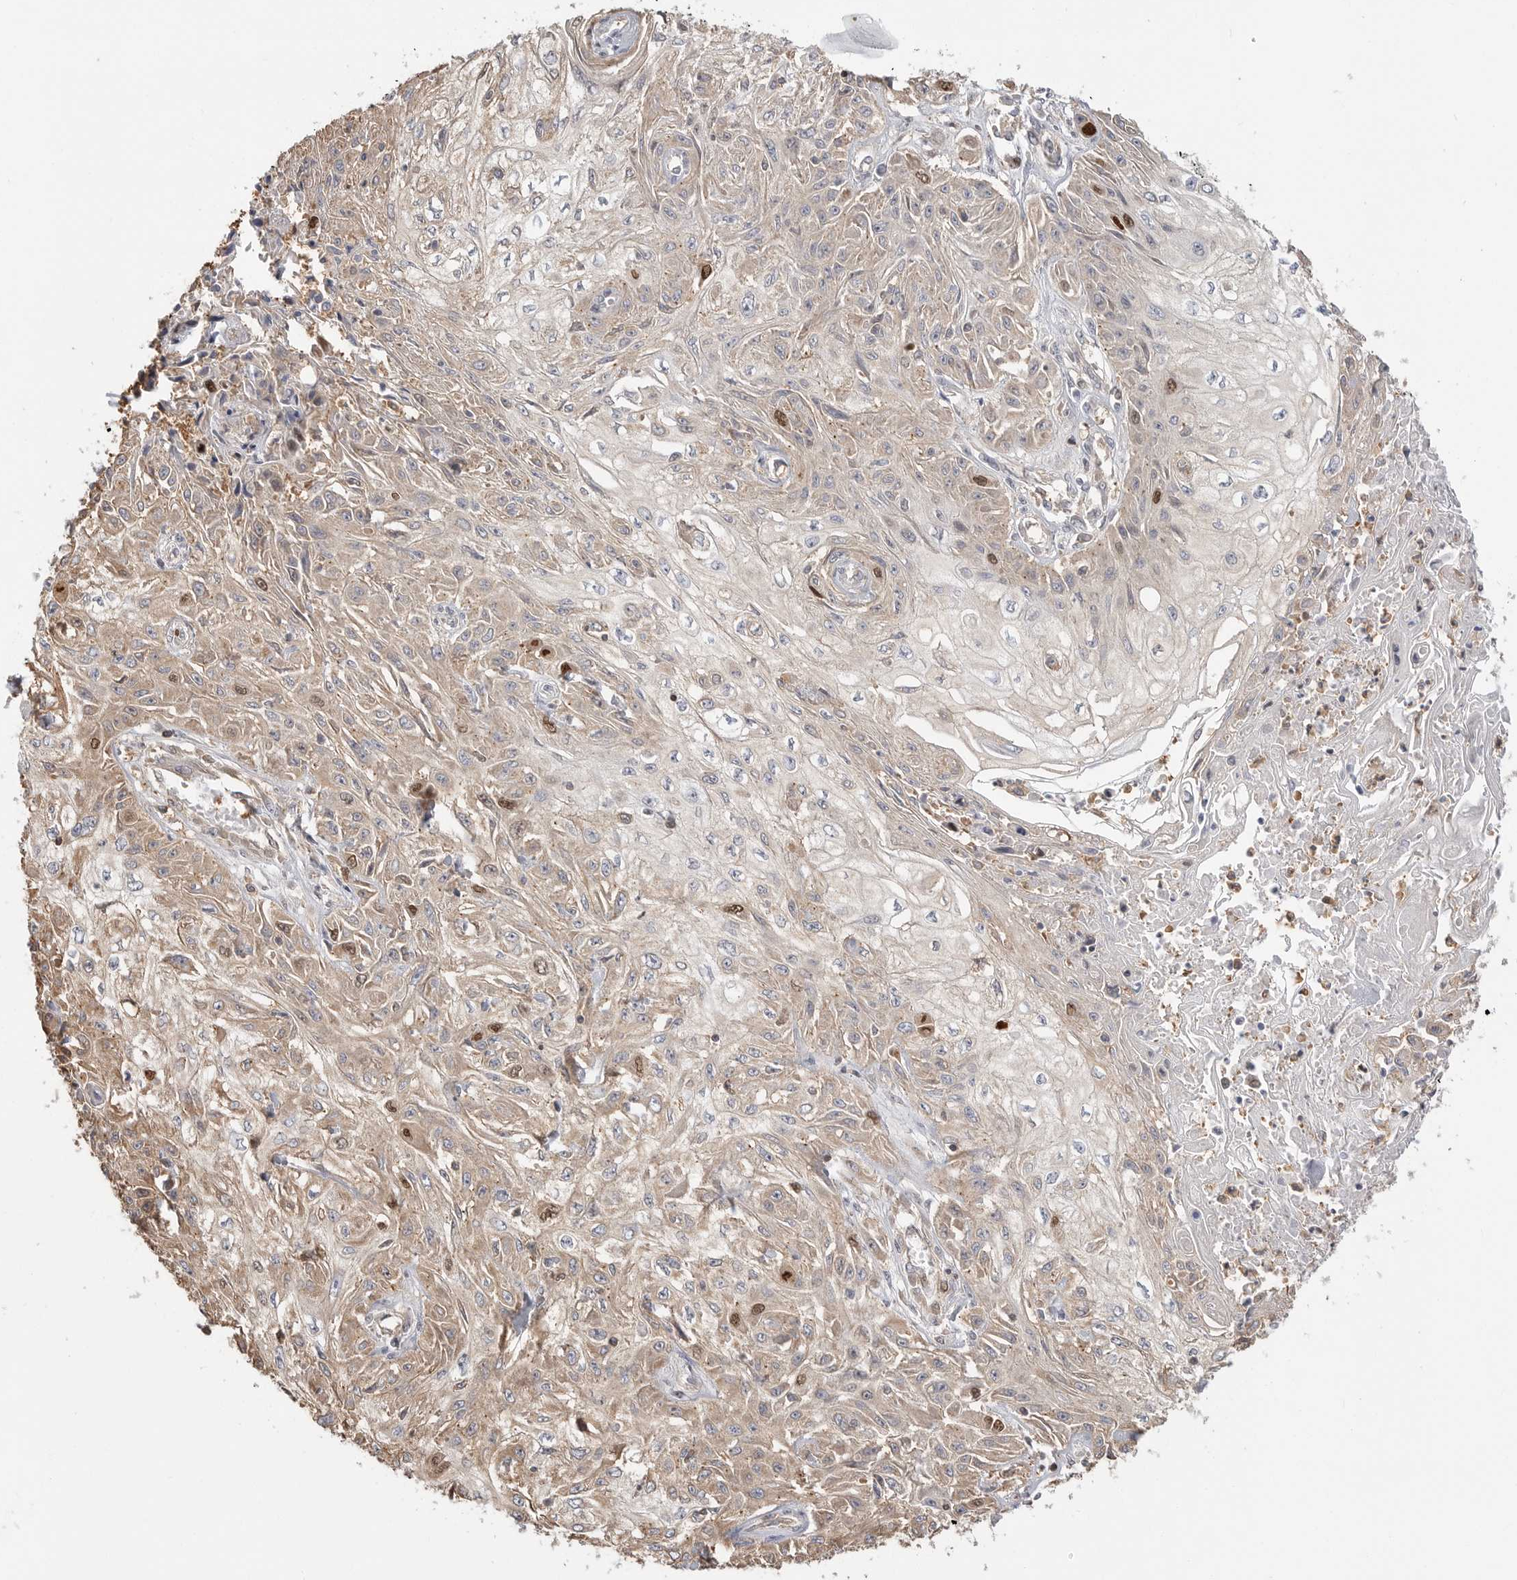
{"staining": {"intensity": "strong", "quantity": "<25%", "location": "cytoplasmic/membranous,nuclear"}, "tissue": "skin cancer", "cell_type": "Tumor cells", "image_type": "cancer", "snomed": [{"axis": "morphology", "description": "Squamous cell carcinoma, NOS"}, {"axis": "morphology", "description": "Squamous cell carcinoma, metastatic, NOS"}, {"axis": "topography", "description": "Skin"}, {"axis": "topography", "description": "Lymph node"}], "caption": "An immunohistochemistry image of tumor tissue is shown. Protein staining in brown shows strong cytoplasmic/membranous and nuclear positivity in metastatic squamous cell carcinoma (skin) within tumor cells.", "gene": "TOP2A", "patient": {"sex": "male", "age": 75}}